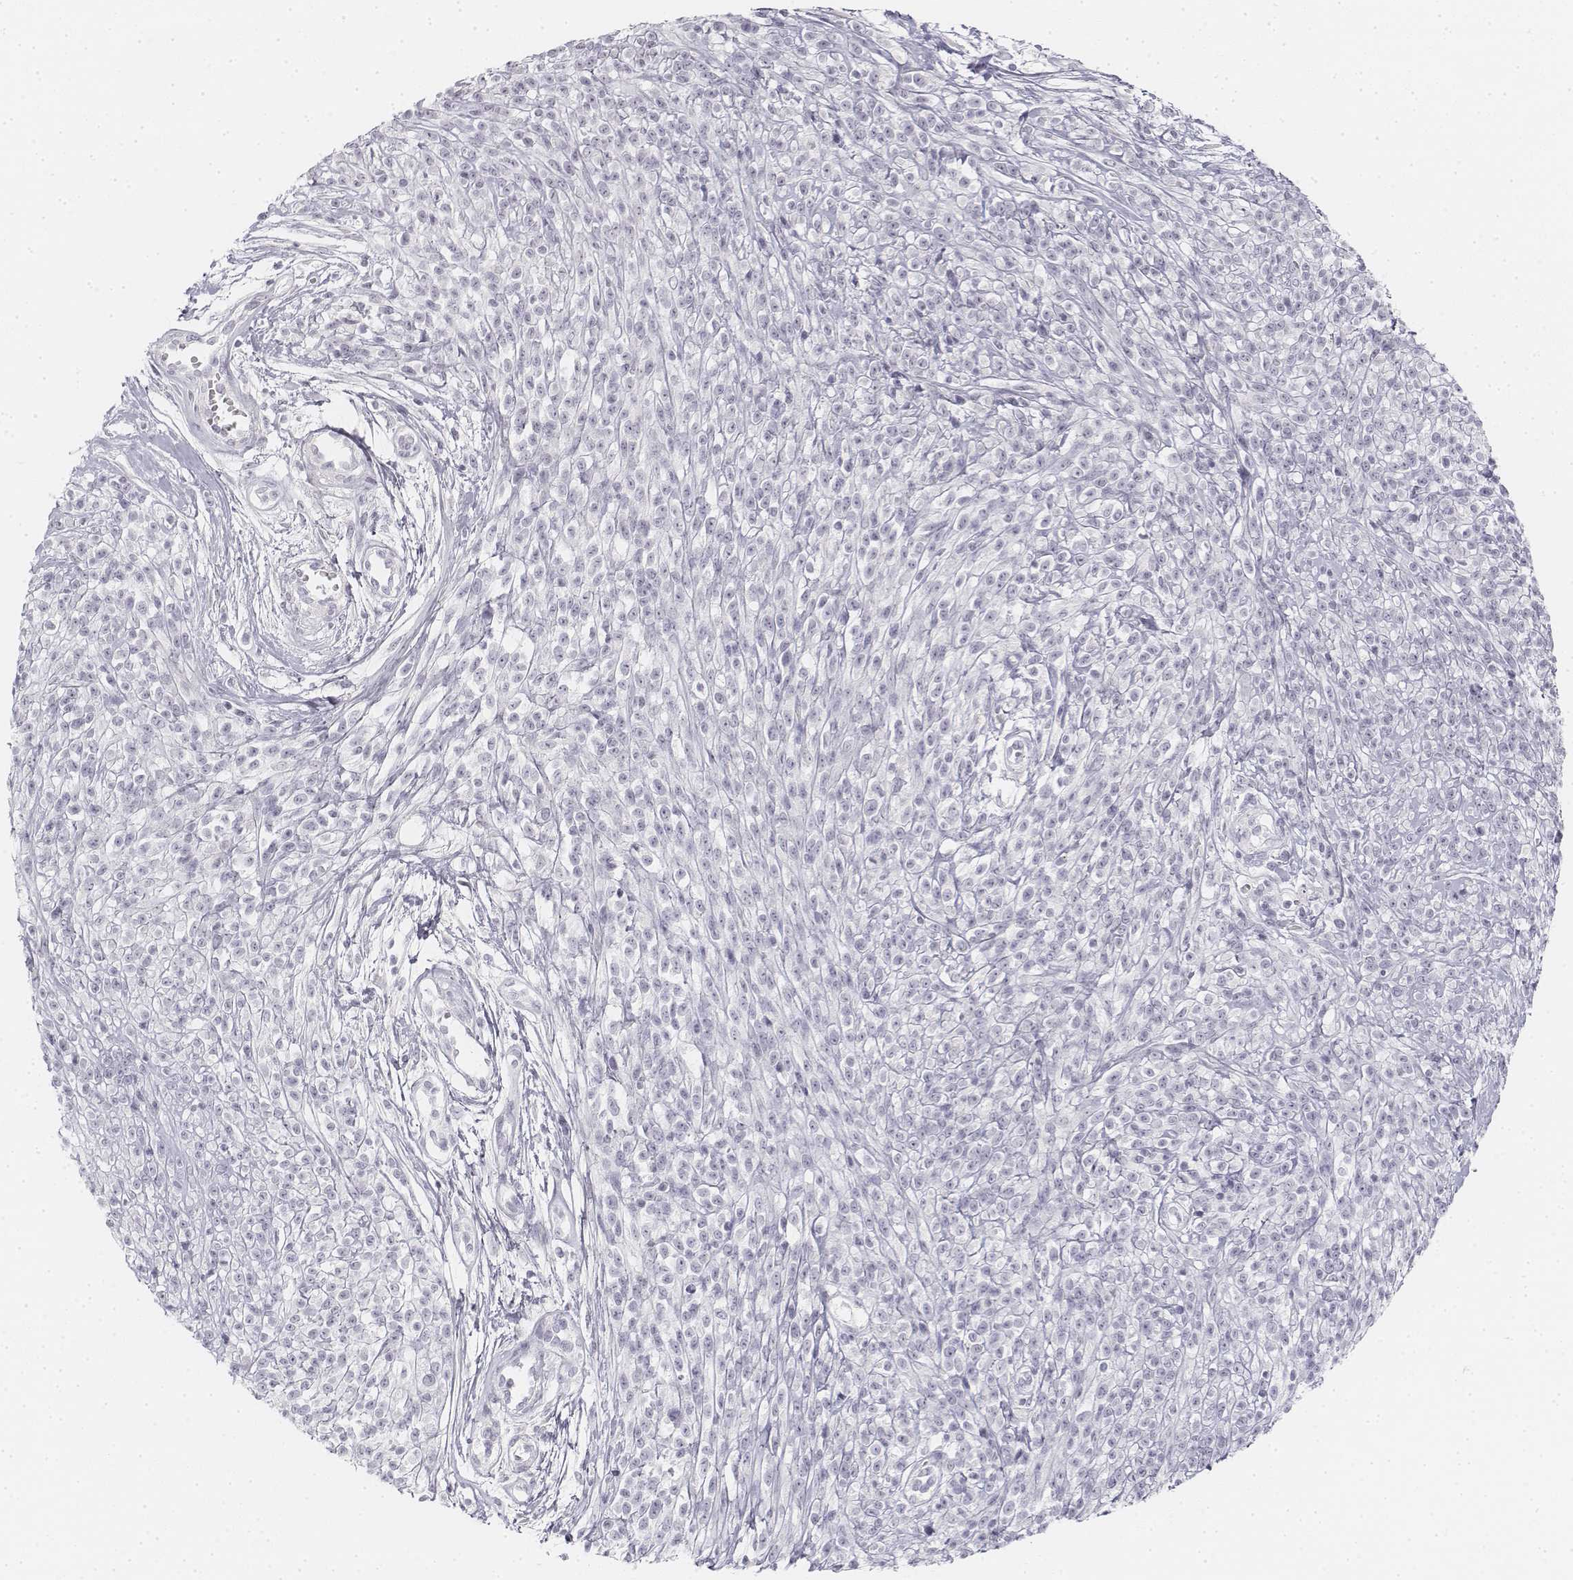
{"staining": {"intensity": "negative", "quantity": "none", "location": "none"}, "tissue": "melanoma", "cell_type": "Tumor cells", "image_type": "cancer", "snomed": [{"axis": "morphology", "description": "Malignant melanoma, NOS"}, {"axis": "topography", "description": "Skin"}, {"axis": "topography", "description": "Skin of trunk"}], "caption": "Histopathology image shows no significant protein staining in tumor cells of malignant melanoma. Nuclei are stained in blue.", "gene": "KRT25", "patient": {"sex": "male", "age": 74}}